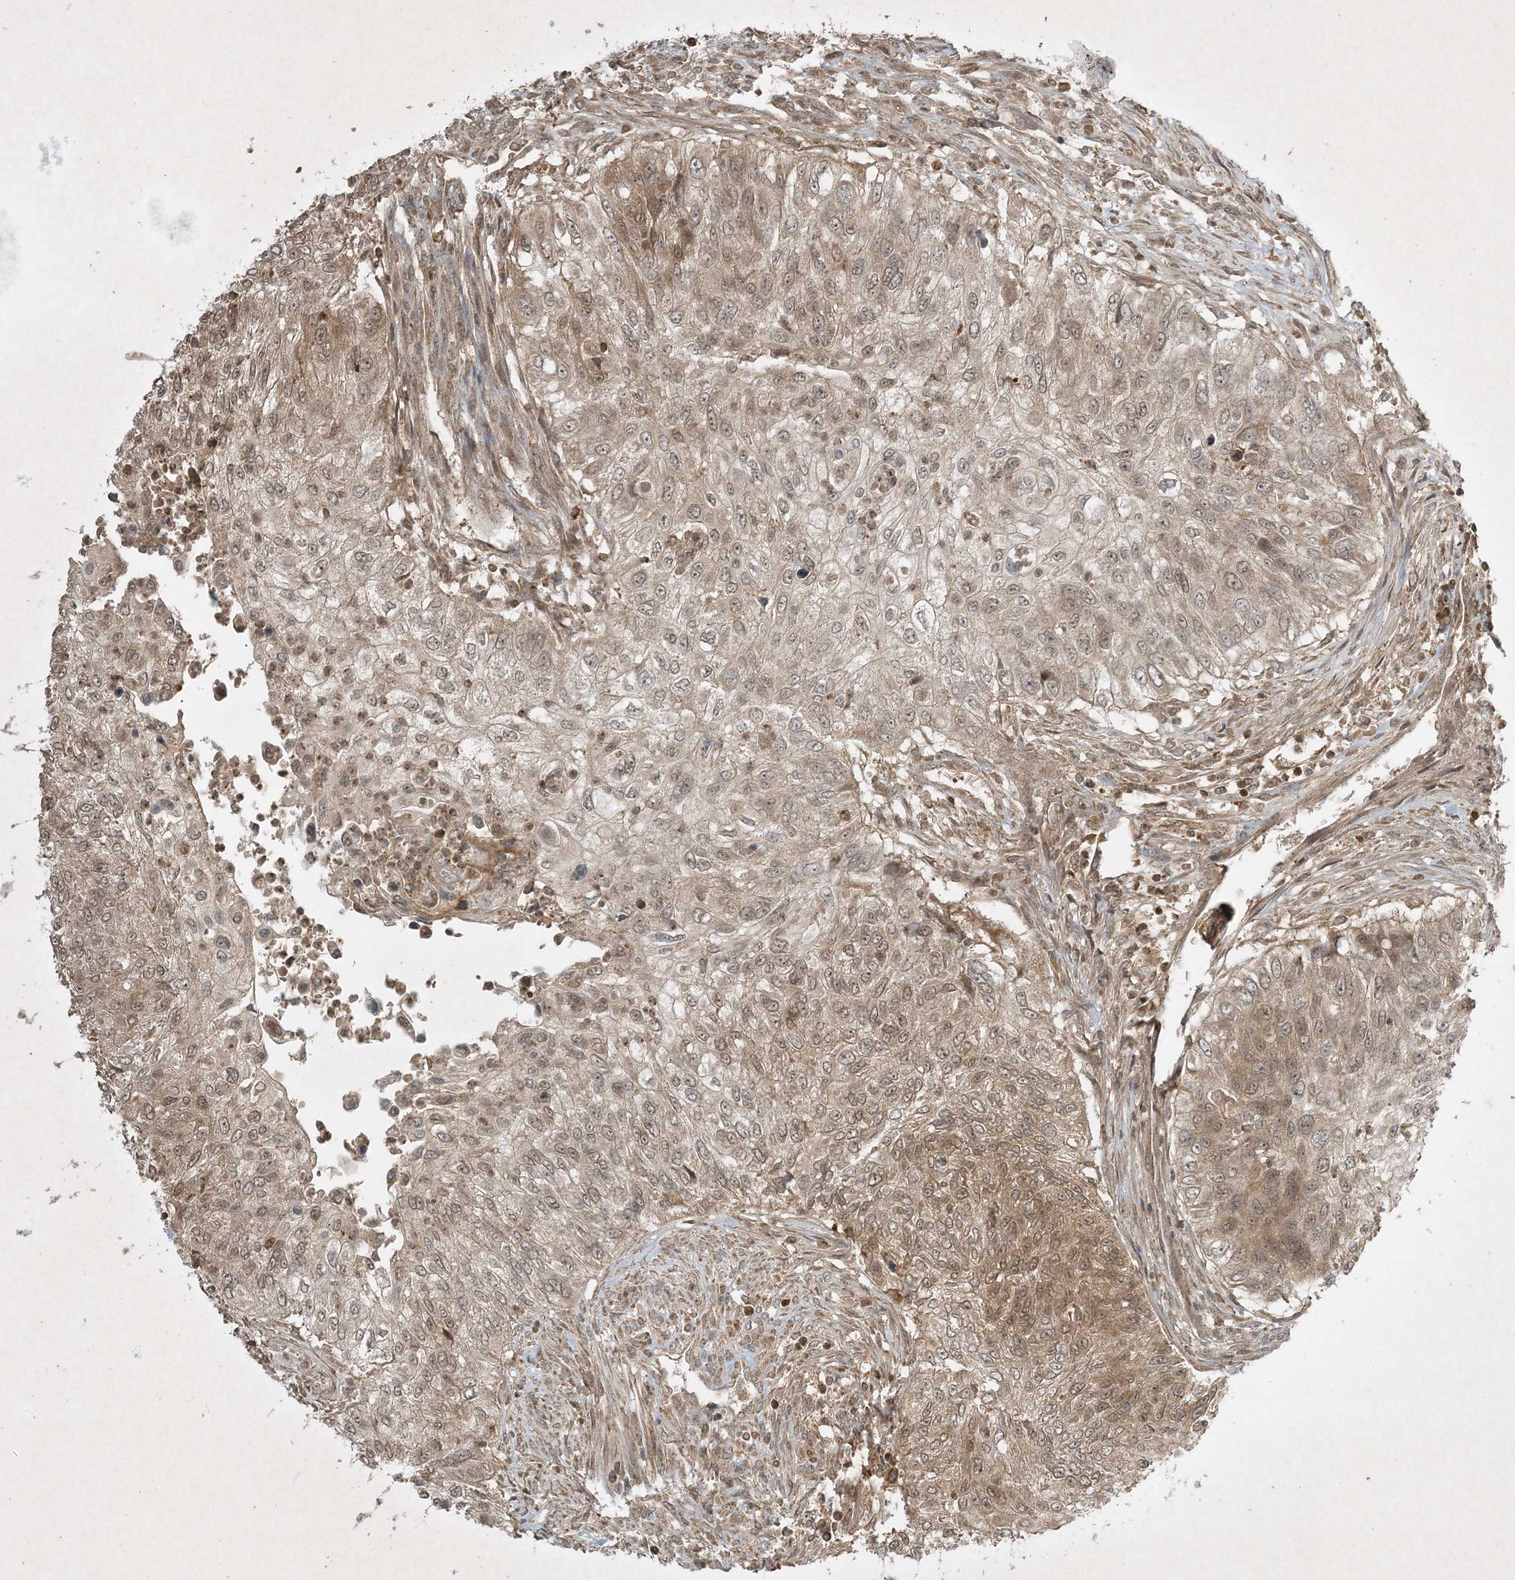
{"staining": {"intensity": "moderate", "quantity": "25%-75%", "location": "cytoplasmic/membranous,nuclear"}, "tissue": "urothelial cancer", "cell_type": "Tumor cells", "image_type": "cancer", "snomed": [{"axis": "morphology", "description": "Urothelial carcinoma, High grade"}, {"axis": "topography", "description": "Urinary bladder"}], "caption": "This is an image of immunohistochemistry staining of urothelial cancer, which shows moderate positivity in the cytoplasmic/membranous and nuclear of tumor cells.", "gene": "PLTP", "patient": {"sex": "female", "age": 60}}